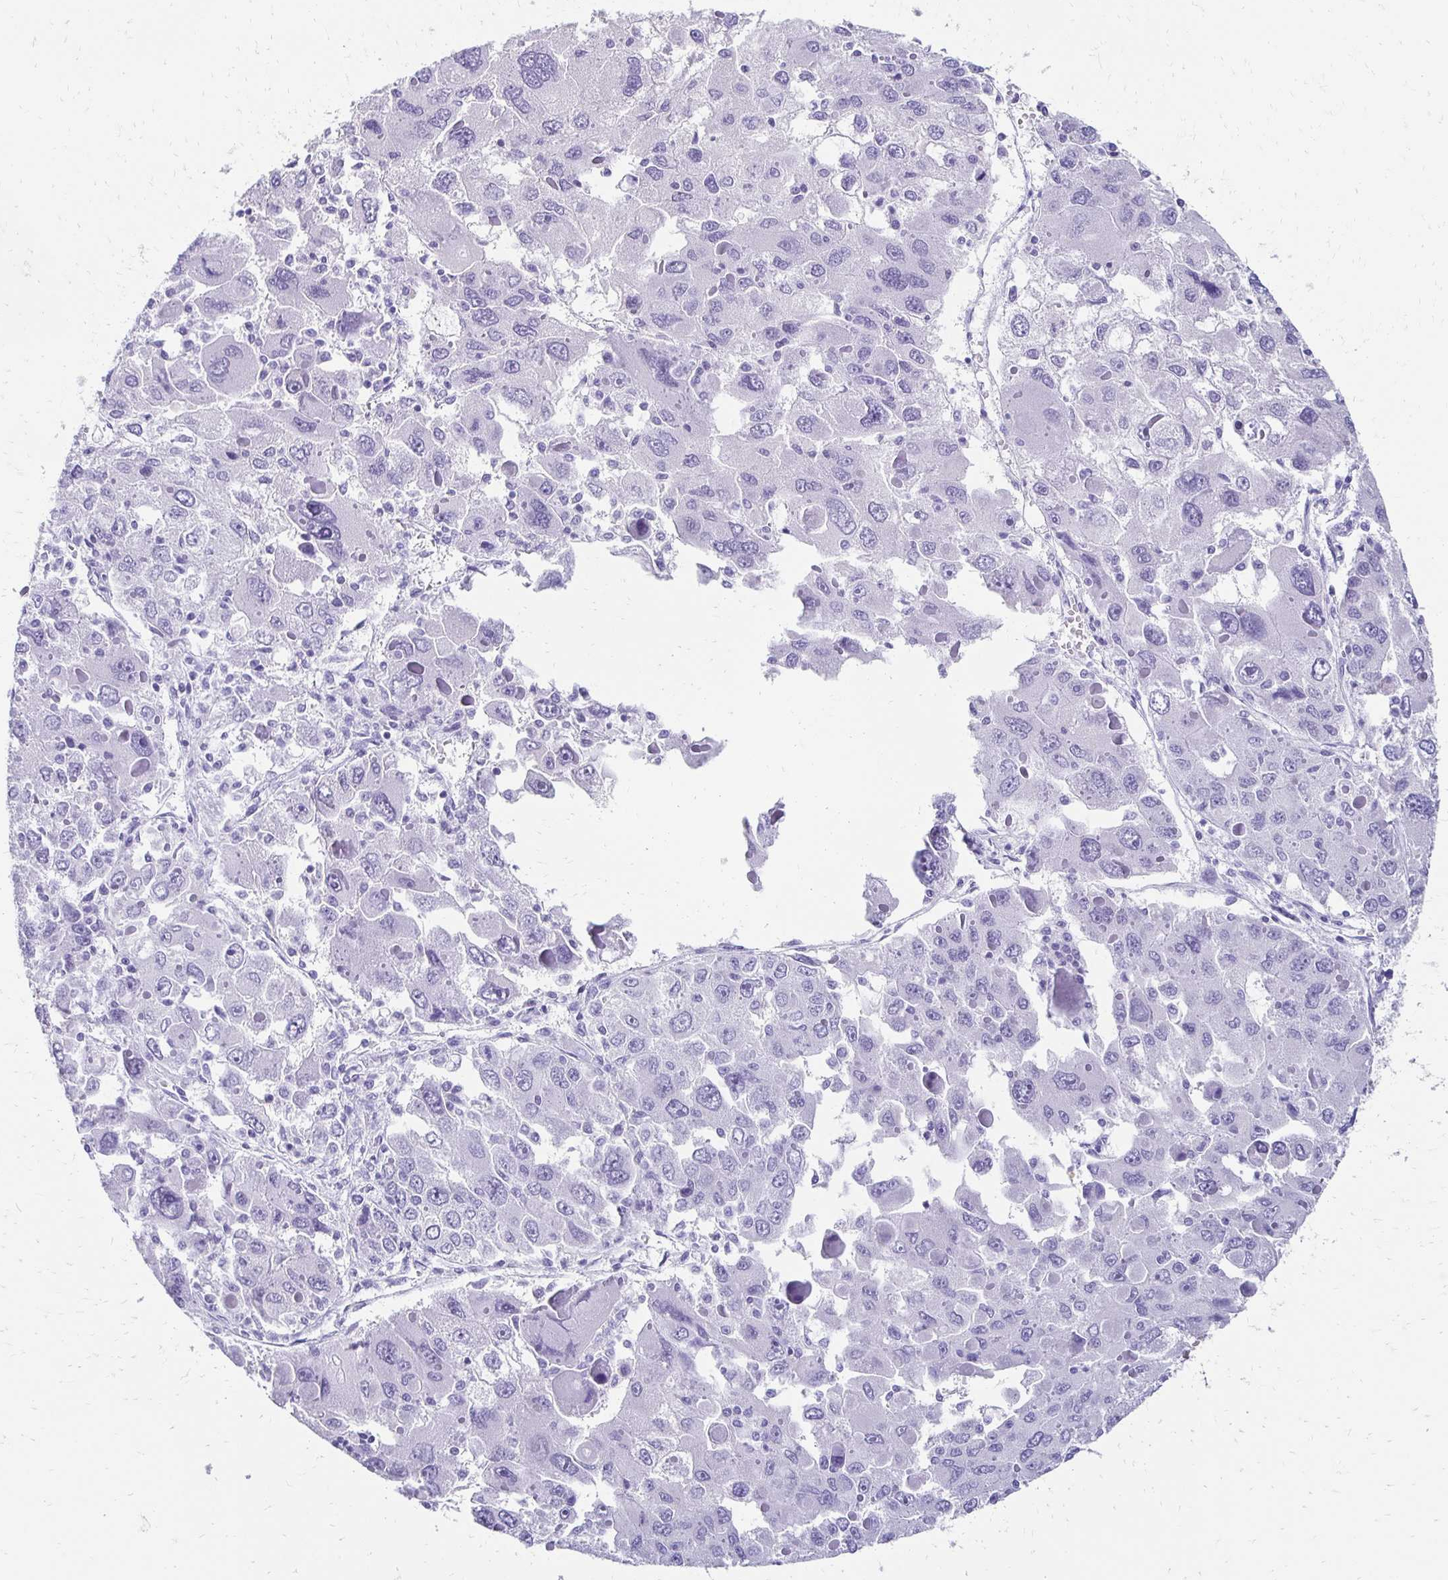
{"staining": {"intensity": "negative", "quantity": "none", "location": "none"}, "tissue": "liver cancer", "cell_type": "Tumor cells", "image_type": "cancer", "snomed": [{"axis": "morphology", "description": "Carcinoma, Hepatocellular, NOS"}, {"axis": "topography", "description": "Liver"}], "caption": "Tumor cells are negative for brown protein staining in hepatocellular carcinoma (liver). (DAB IHC visualized using brightfield microscopy, high magnification).", "gene": "TMEM54", "patient": {"sex": "female", "age": 41}}